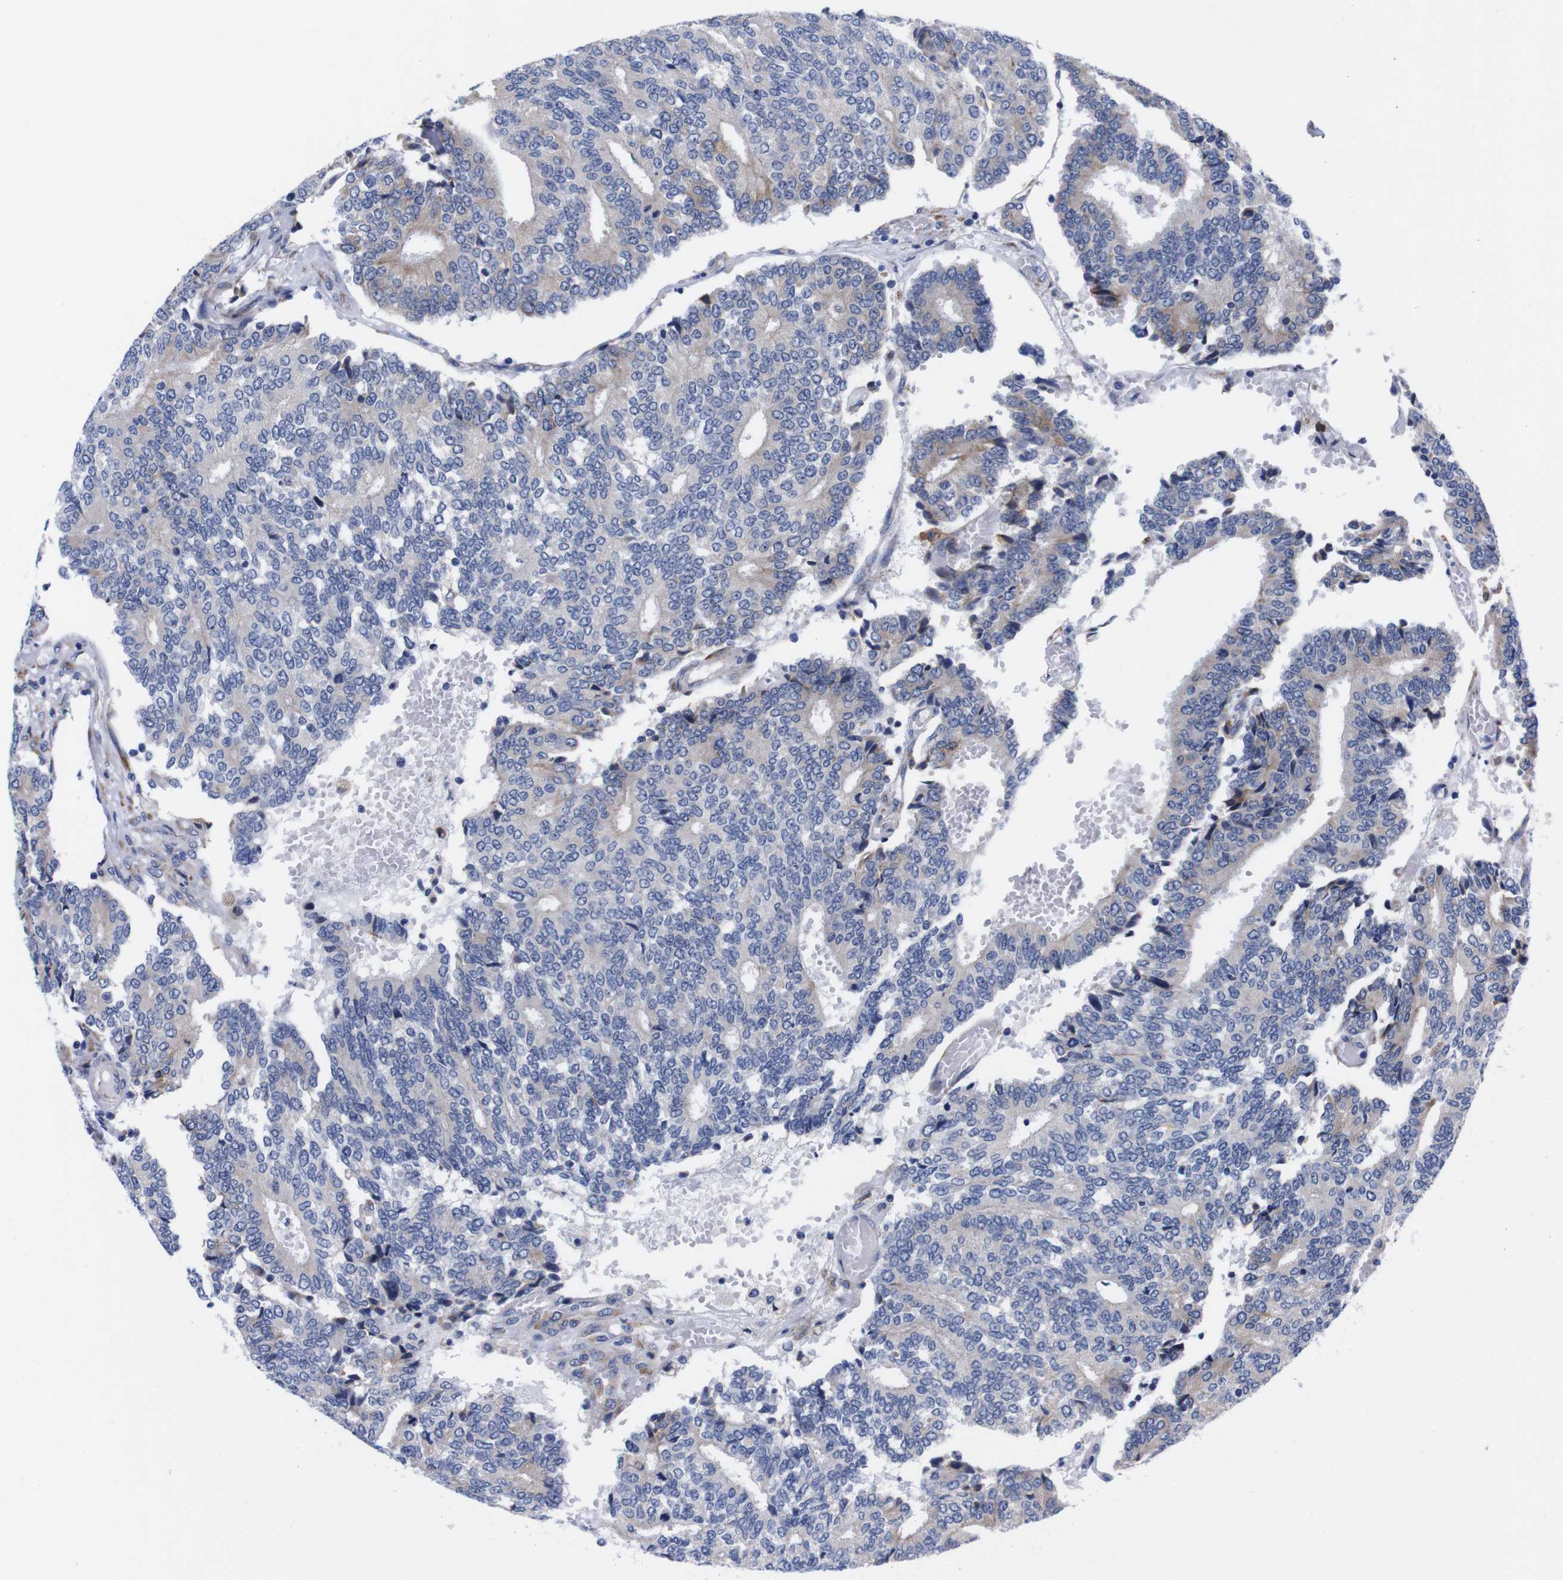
{"staining": {"intensity": "weak", "quantity": "<25%", "location": "cytoplasmic/membranous"}, "tissue": "prostate cancer", "cell_type": "Tumor cells", "image_type": "cancer", "snomed": [{"axis": "morphology", "description": "Adenocarcinoma, High grade"}, {"axis": "topography", "description": "Prostate"}], "caption": "Protein analysis of prostate adenocarcinoma (high-grade) shows no significant staining in tumor cells. (IHC, brightfield microscopy, high magnification).", "gene": "NEBL", "patient": {"sex": "male", "age": 55}}